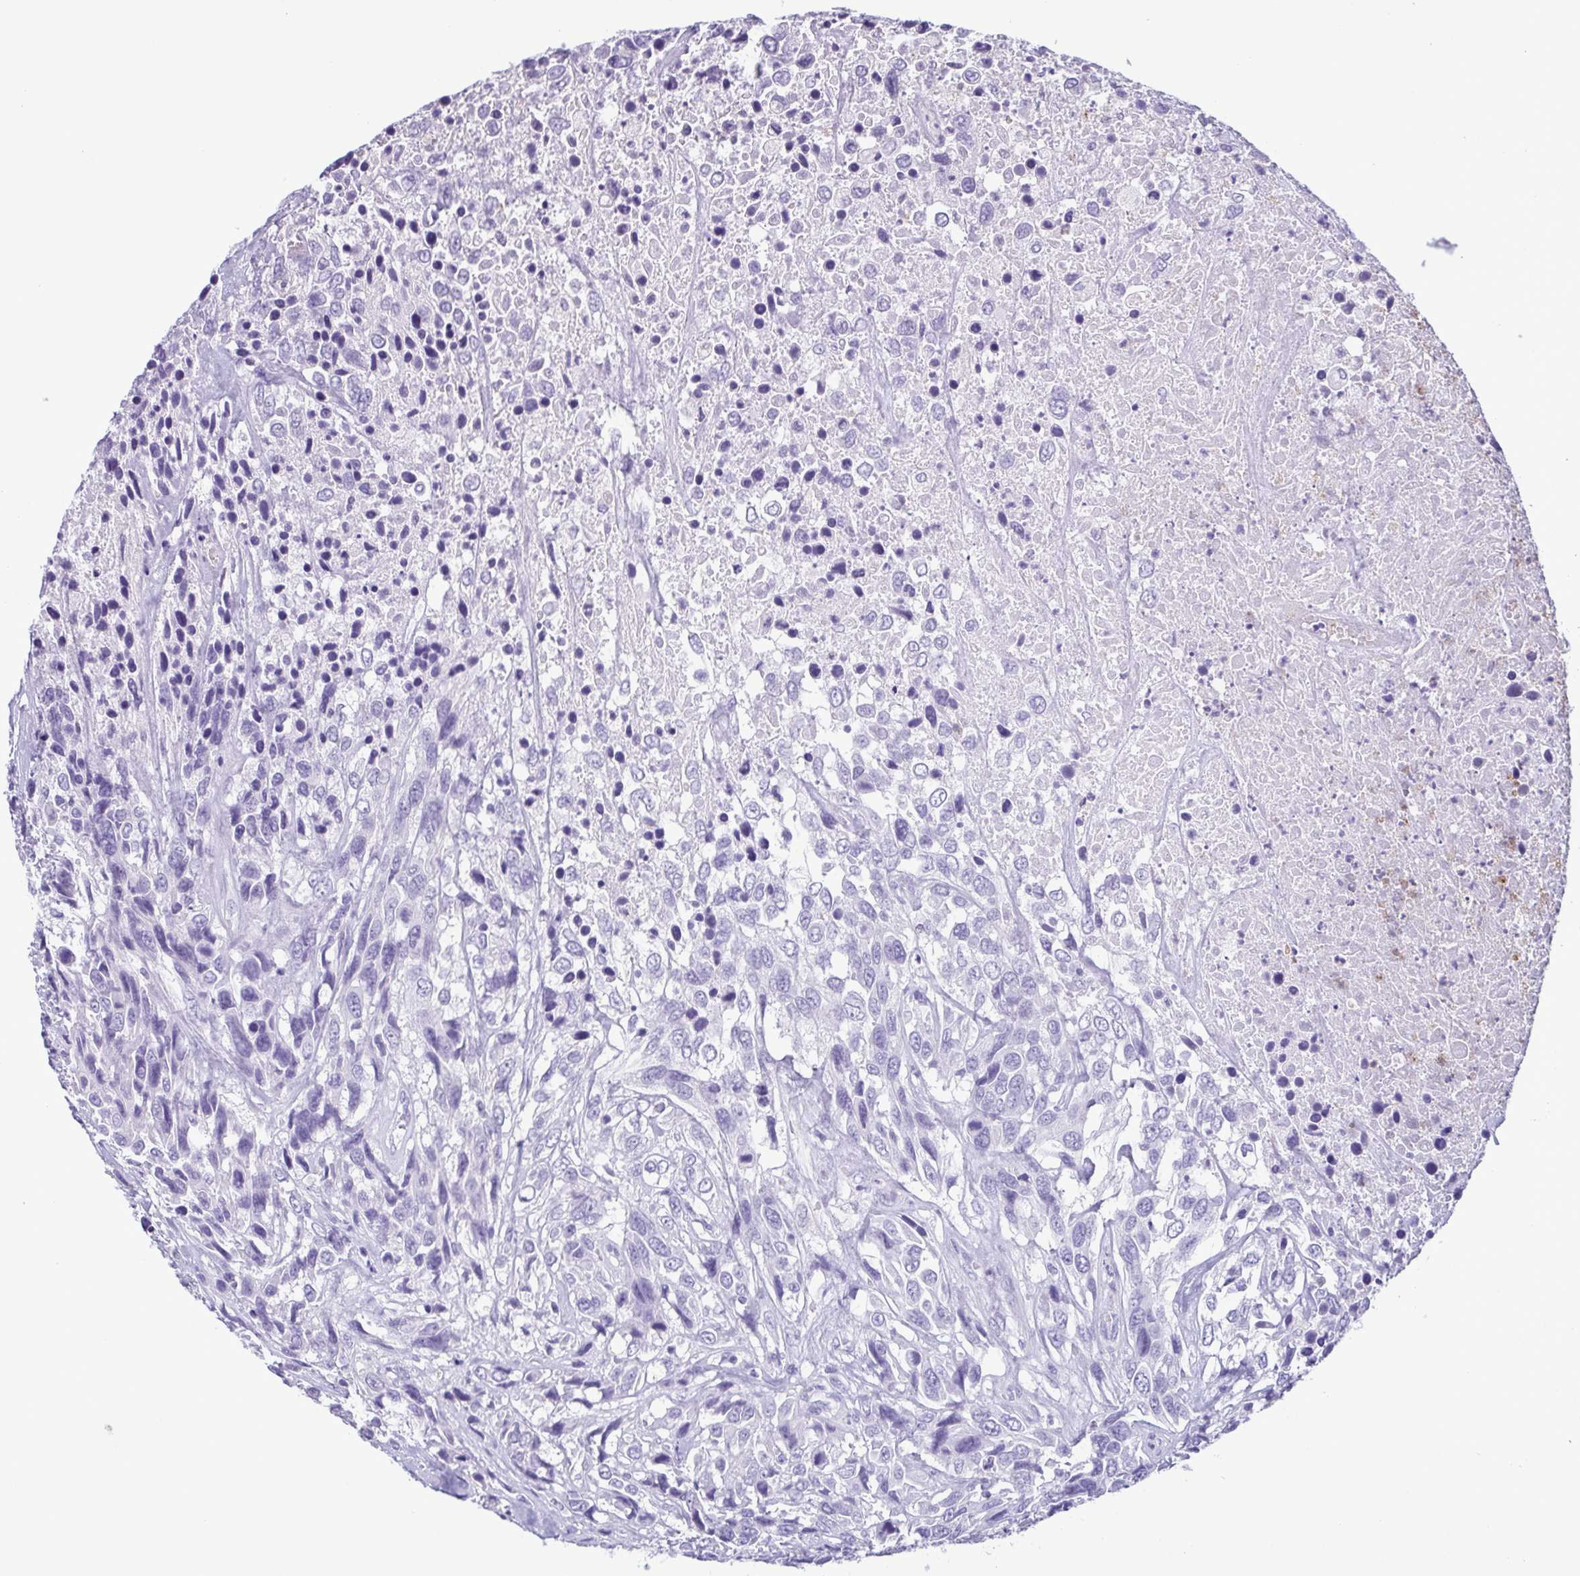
{"staining": {"intensity": "negative", "quantity": "none", "location": "none"}, "tissue": "urothelial cancer", "cell_type": "Tumor cells", "image_type": "cancer", "snomed": [{"axis": "morphology", "description": "Urothelial carcinoma, High grade"}, {"axis": "topography", "description": "Urinary bladder"}], "caption": "Micrograph shows no protein staining in tumor cells of urothelial cancer tissue.", "gene": "LTF", "patient": {"sex": "female", "age": 70}}